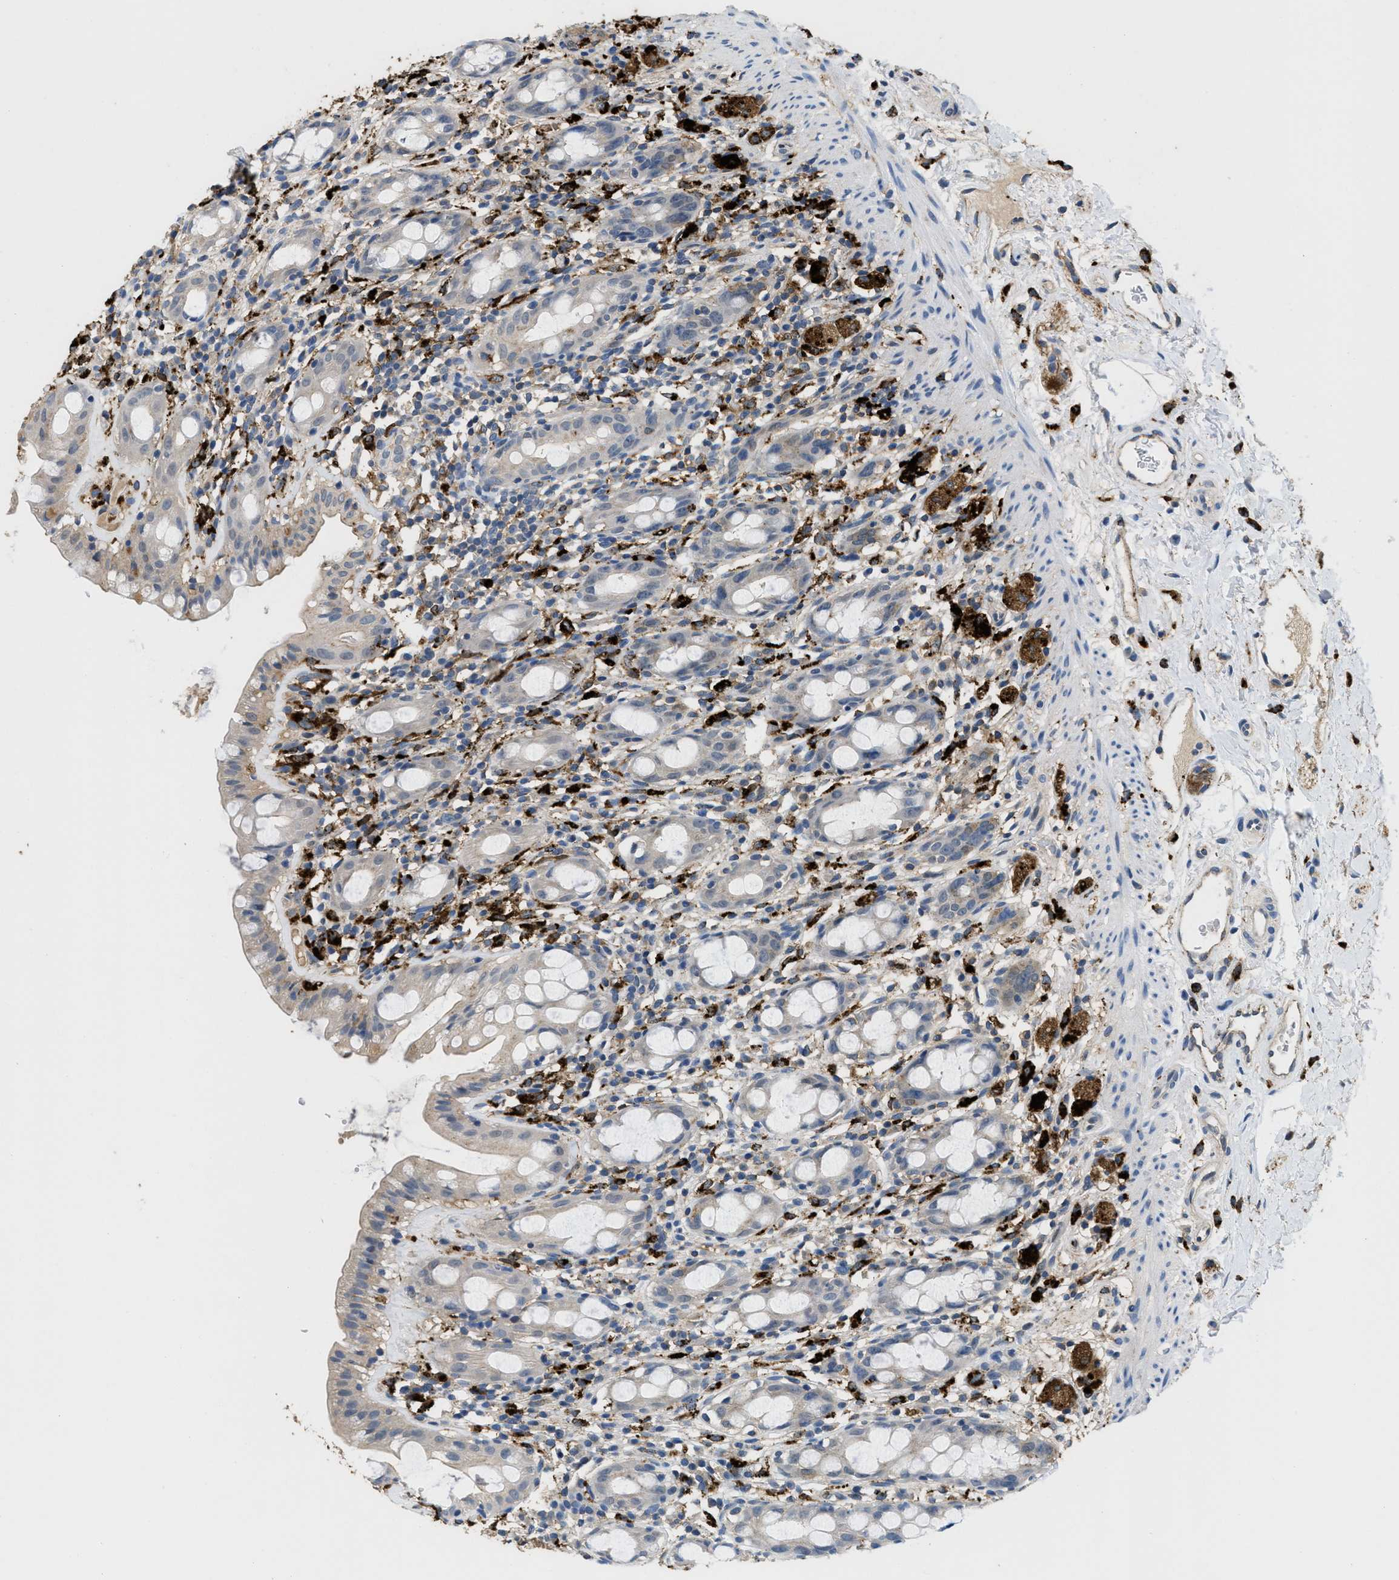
{"staining": {"intensity": "weak", "quantity": "25%-75%", "location": "cytoplasmic/membranous"}, "tissue": "rectum", "cell_type": "Glandular cells", "image_type": "normal", "snomed": [{"axis": "morphology", "description": "Normal tissue, NOS"}, {"axis": "topography", "description": "Rectum"}], "caption": "Normal rectum was stained to show a protein in brown. There is low levels of weak cytoplasmic/membranous staining in approximately 25%-75% of glandular cells. (IHC, brightfield microscopy, high magnification).", "gene": "BMPR2", "patient": {"sex": "male", "age": 44}}